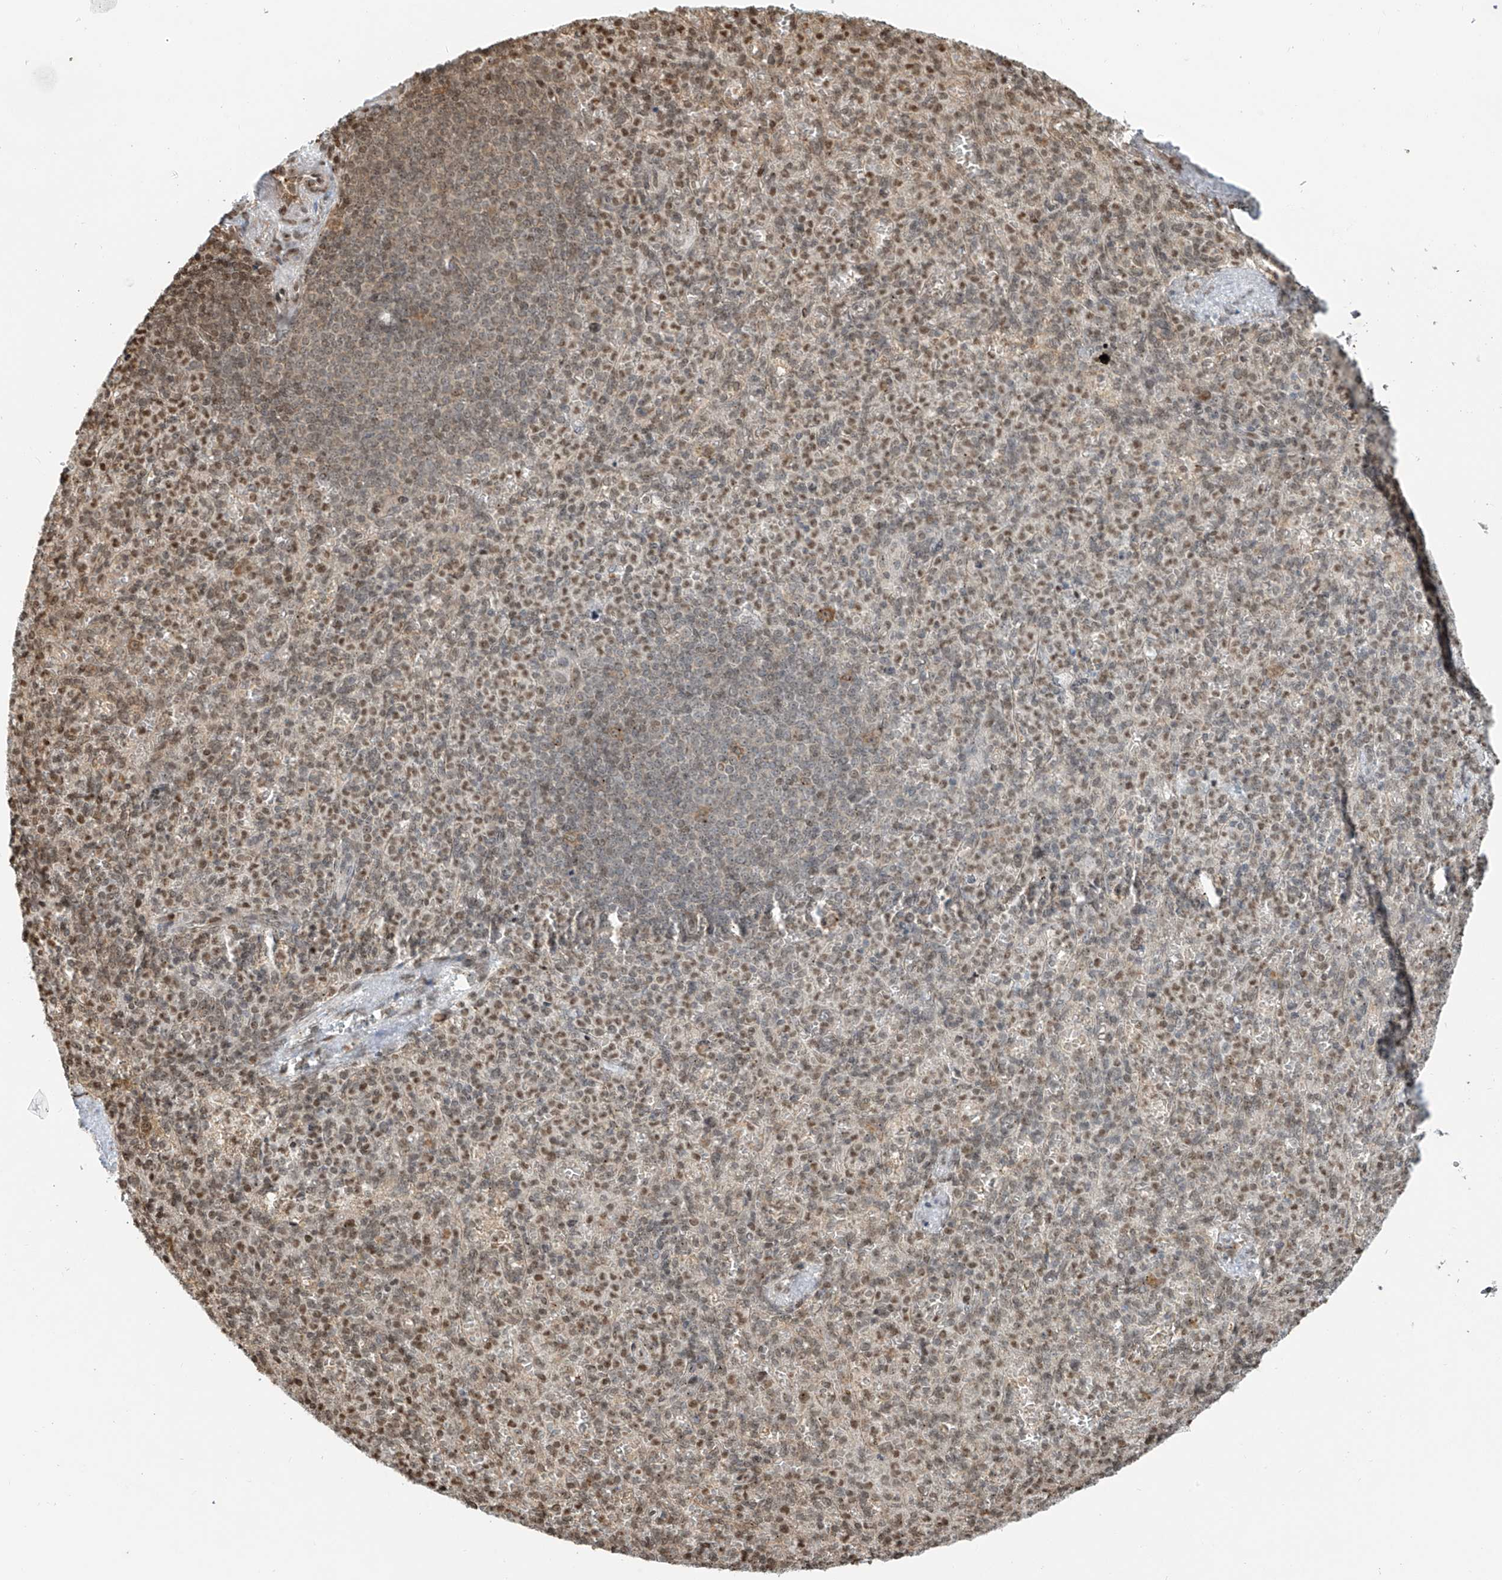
{"staining": {"intensity": "moderate", "quantity": "25%-75%", "location": "nuclear"}, "tissue": "spleen", "cell_type": "Cells in red pulp", "image_type": "normal", "snomed": [{"axis": "morphology", "description": "Normal tissue, NOS"}, {"axis": "topography", "description": "Spleen"}], "caption": "High-magnification brightfield microscopy of normal spleen stained with DAB (3,3'-diaminobenzidine) (brown) and counterstained with hematoxylin (blue). cells in red pulp exhibit moderate nuclear expression is identified in about25%-75% of cells.", "gene": "VMP1", "patient": {"sex": "female", "age": 74}}